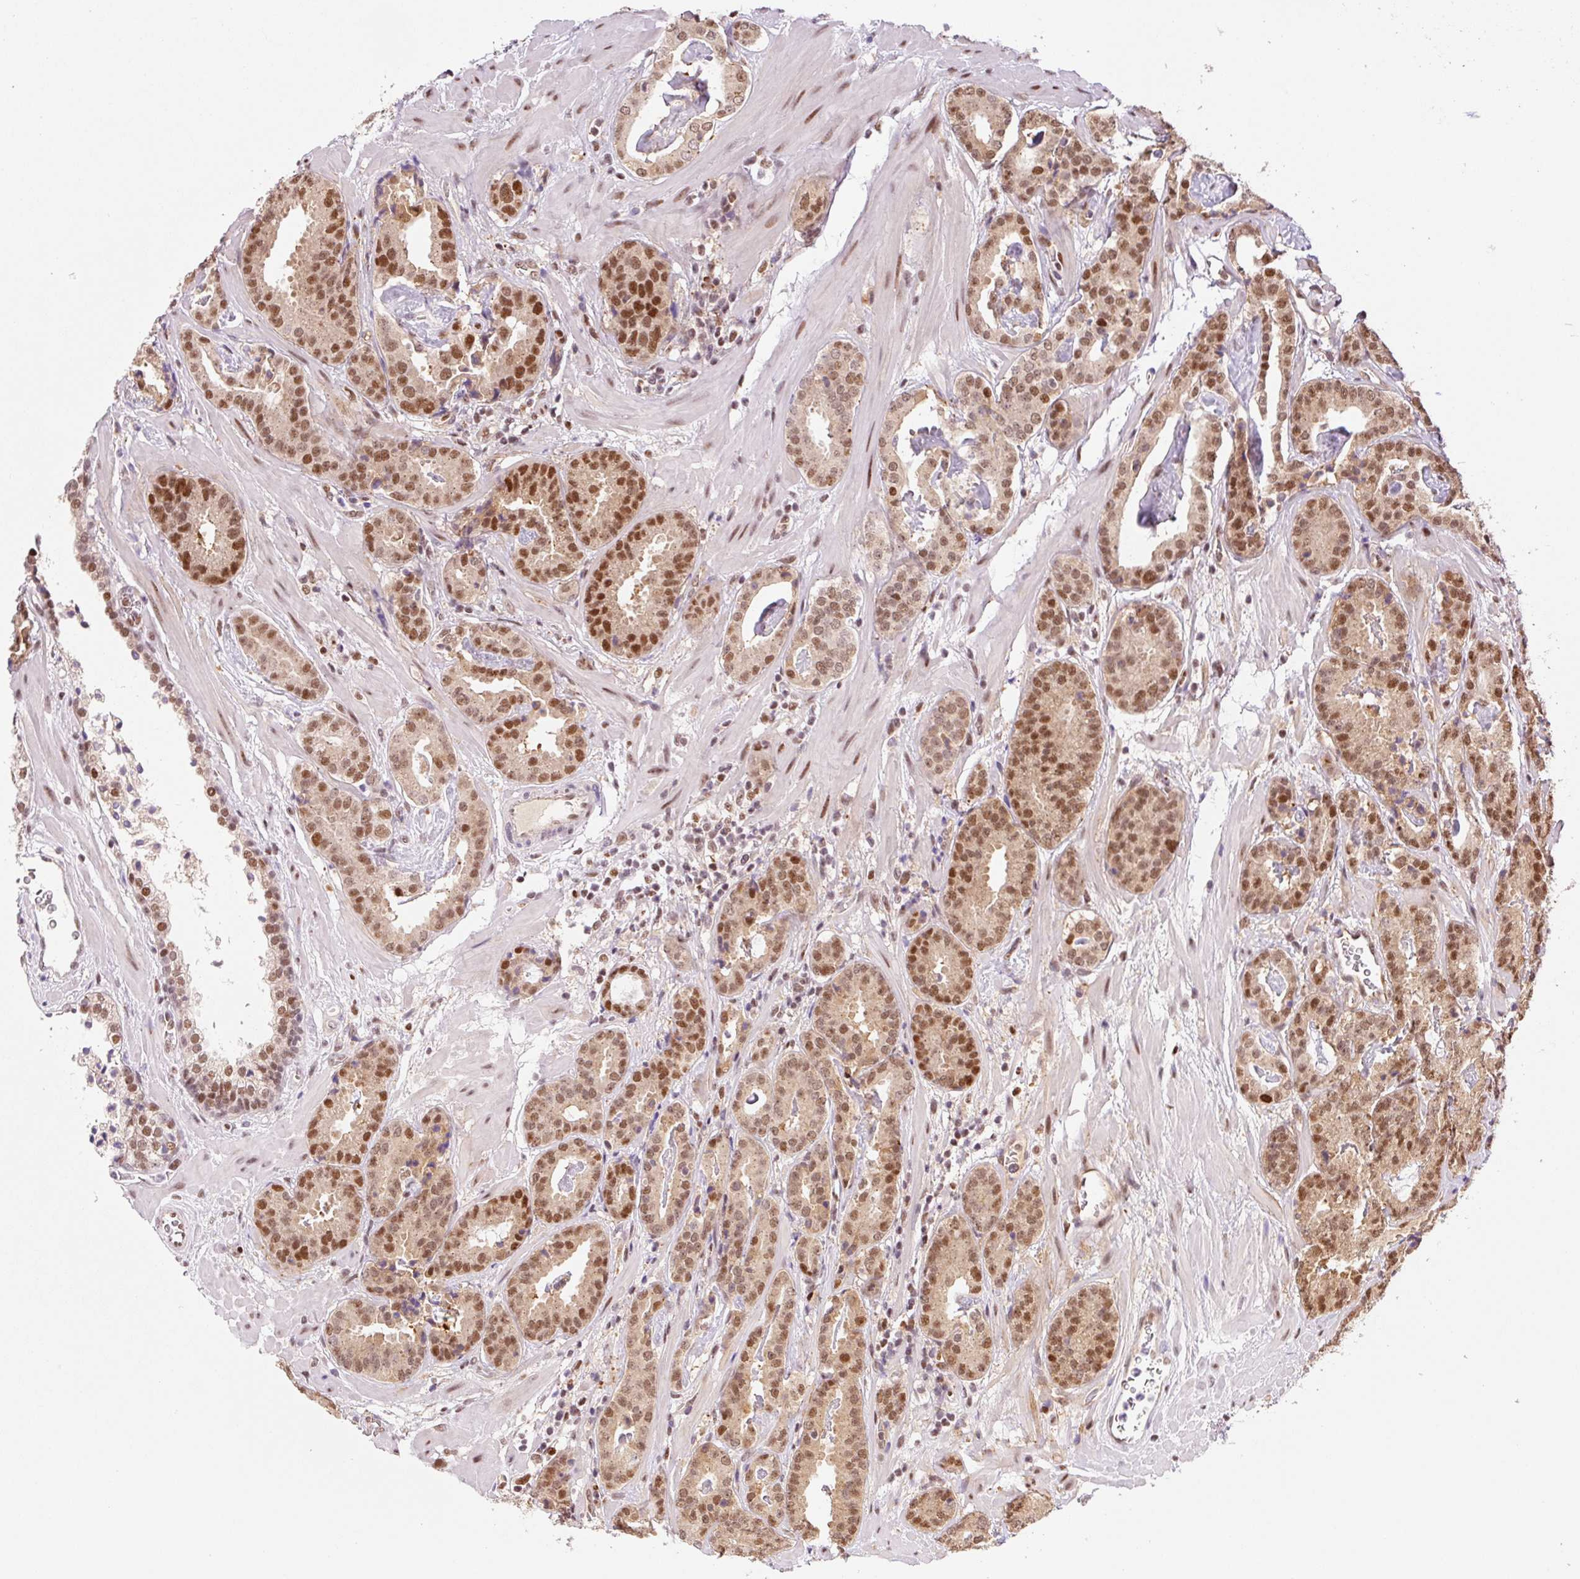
{"staining": {"intensity": "strong", "quantity": ">75%", "location": "nuclear"}, "tissue": "prostate cancer", "cell_type": "Tumor cells", "image_type": "cancer", "snomed": [{"axis": "morphology", "description": "Adenocarcinoma, Low grade"}, {"axis": "topography", "description": "Prostate"}], "caption": "A brown stain shows strong nuclear staining of a protein in human prostate cancer tumor cells. The staining was performed using DAB, with brown indicating positive protein expression. Nuclei are stained blue with hematoxylin.", "gene": "GPR139", "patient": {"sex": "male", "age": 62}}